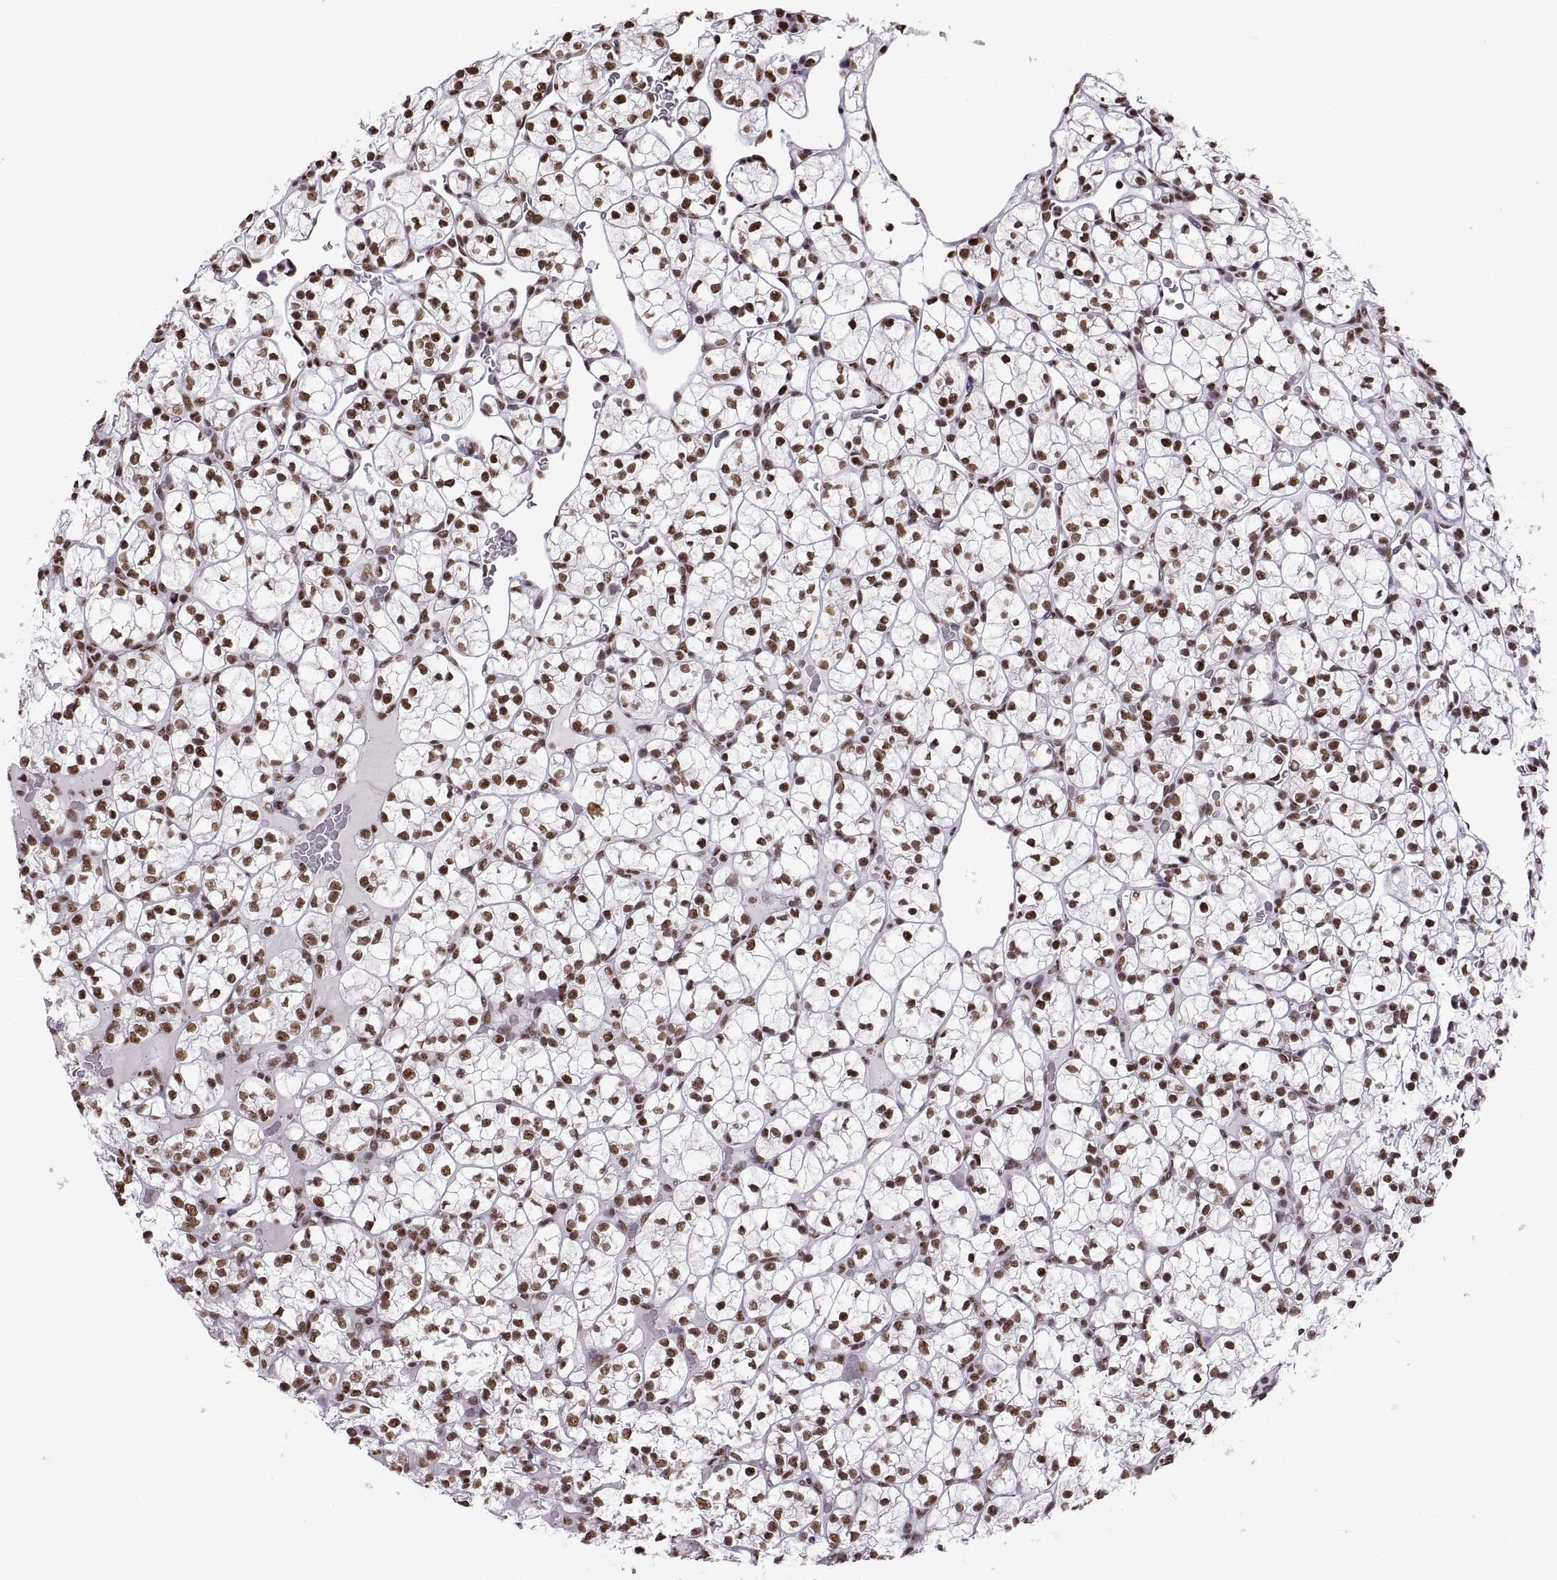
{"staining": {"intensity": "strong", "quantity": ">75%", "location": "nuclear"}, "tissue": "renal cancer", "cell_type": "Tumor cells", "image_type": "cancer", "snomed": [{"axis": "morphology", "description": "Adenocarcinoma, NOS"}, {"axis": "topography", "description": "Kidney"}], "caption": "Adenocarcinoma (renal) stained for a protein (brown) shows strong nuclear positive expression in approximately >75% of tumor cells.", "gene": "SNAI1", "patient": {"sex": "female", "age": 89}}